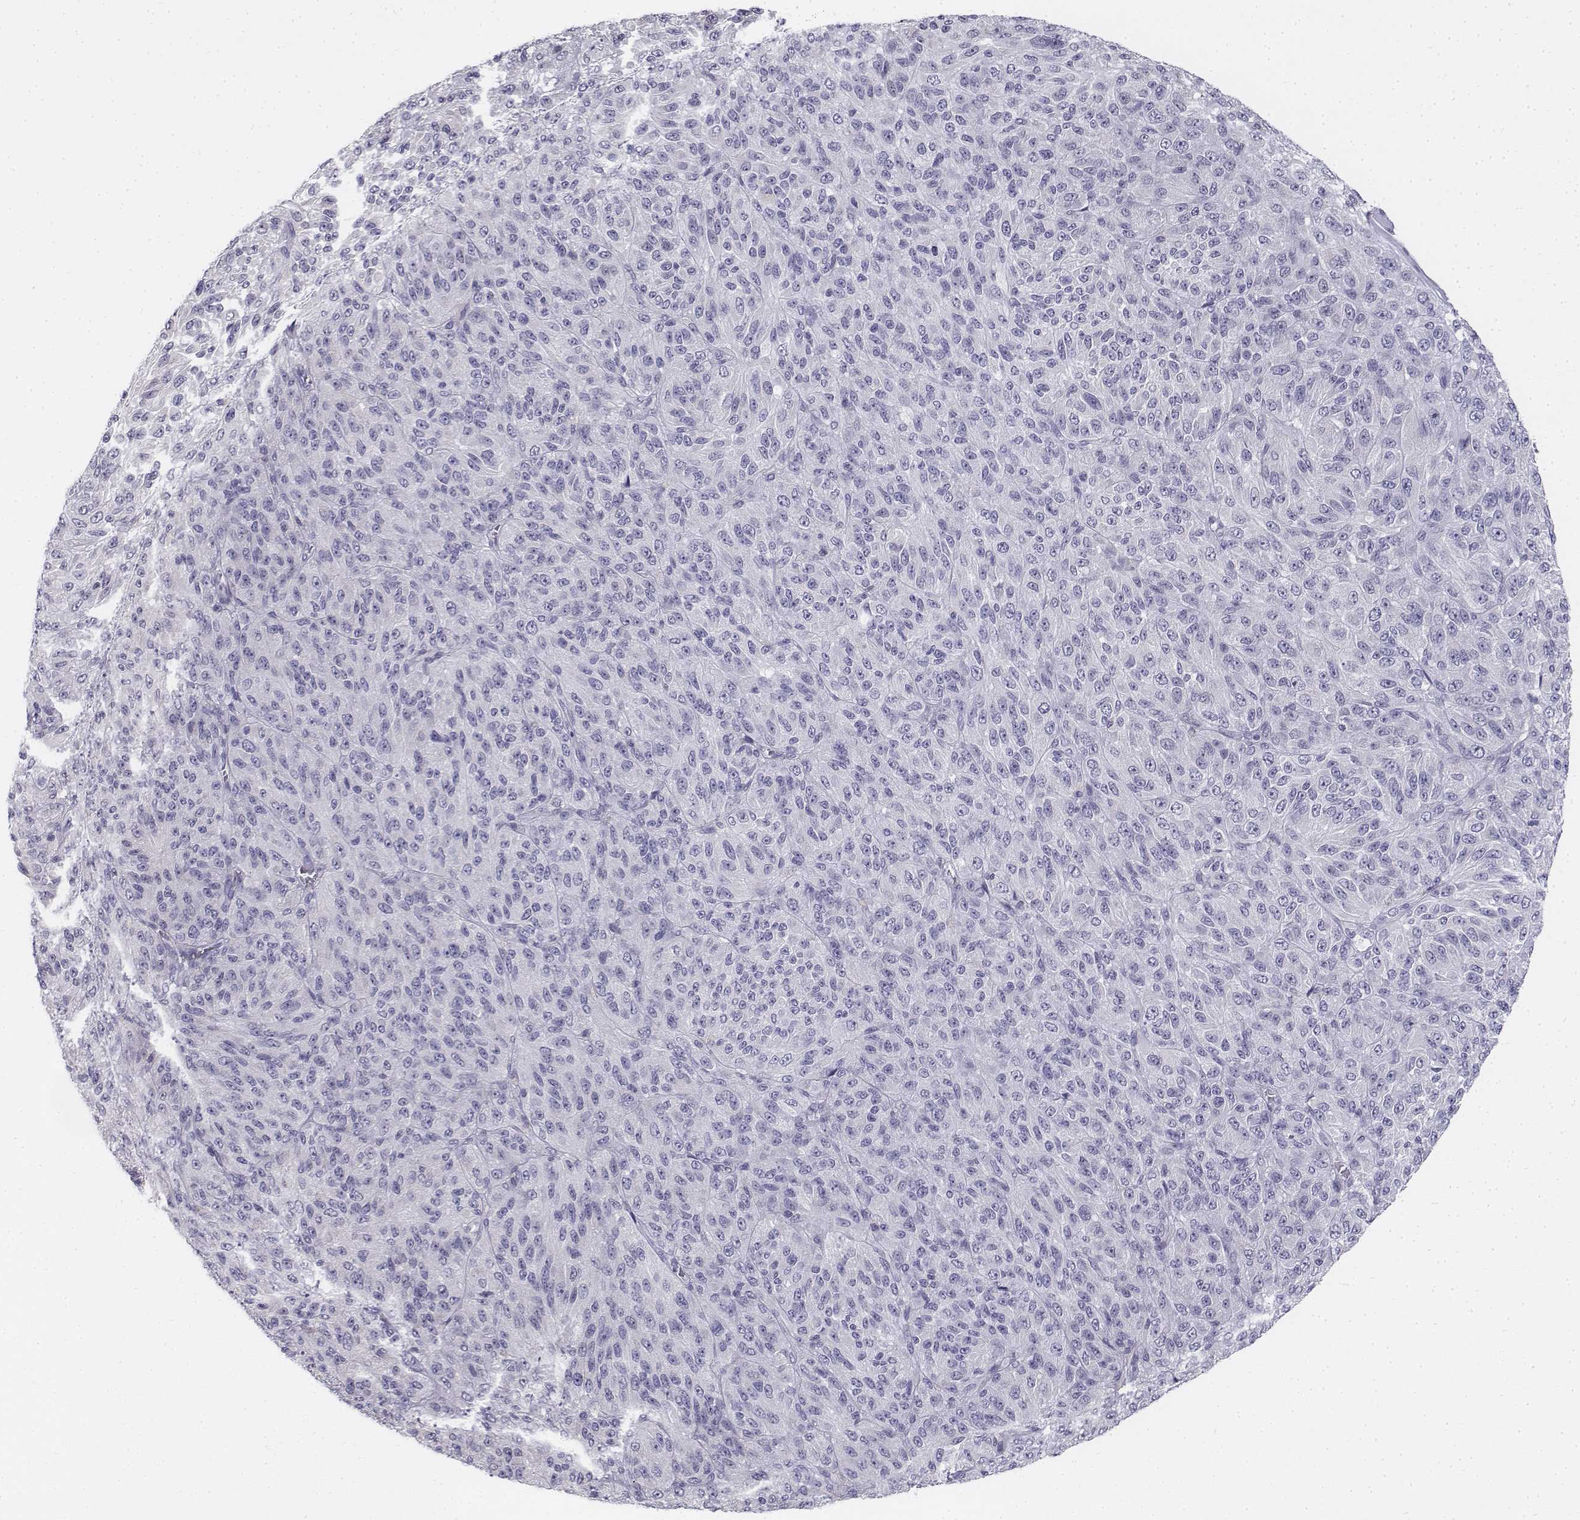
{"staining": {"intensity": "negative", "quantity": "none", "location": "none"}, "tissue": "melanoma", "cell_type": "Tumor cells", "image_type": "cancer", "snomed": [{"axis": "morphology", "description": "Malignant melanoma, Metastatic site"}, {"axis": "topography", "description": "Brain"}], "caption": "Image shows no significant protein expression in tumor cells of melanoma.", "gene": "PENK", "patient": {"sex": "female", "age": 56}}